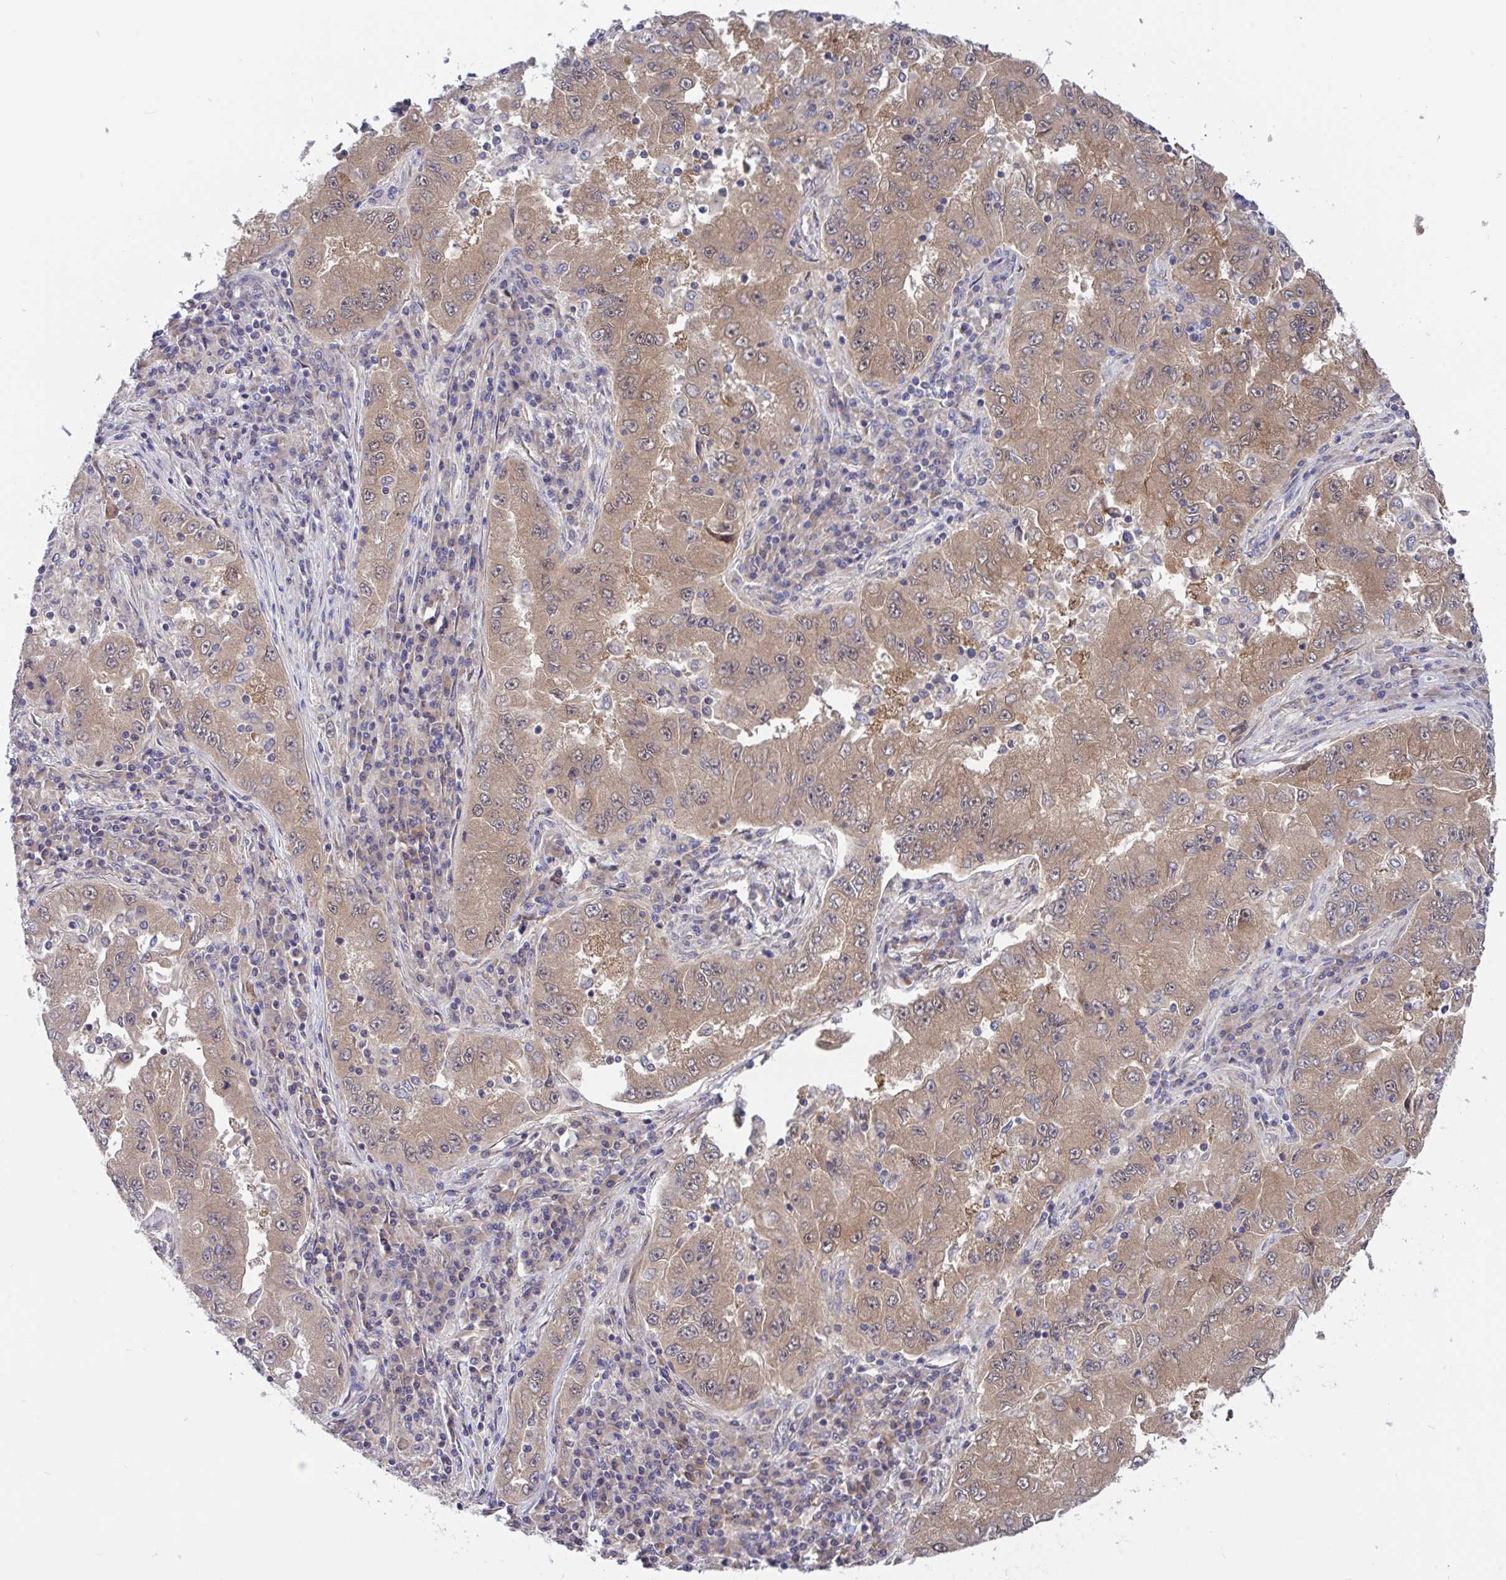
{"staining": {"intensity": "moderate", "quantity": ">75%", "location": "cytoplasmic/membranous"}, "tissue": "lung cancer", "cell_type": "Tumor cells", "image_type": "cancer", "snomed": [{"axis": "morphology", "description": "Adenocarcinoma, NOS"}, {"axis": "morphology", "description": "Adenocarcinoma primary or metastatic"}, {"axis": "topography", "description": "Lung"}], "caption": "IHC staining of lung cancer (adenocarcinoma primary or metastatic), which shows medium levels of moderate cytoplasmic/membranous positivity in approximately >75% of tumor cells indicating moderate cytoplasmic/membranous protein expression. The staining was performed using DAB (3,3'-diaminobenzidine) (brown) for protein detection and nuclei were counterstained in hematoxylin (blue).", "gene": "L3HYPDH", "patient": {"sex": "male", "age": 74}}